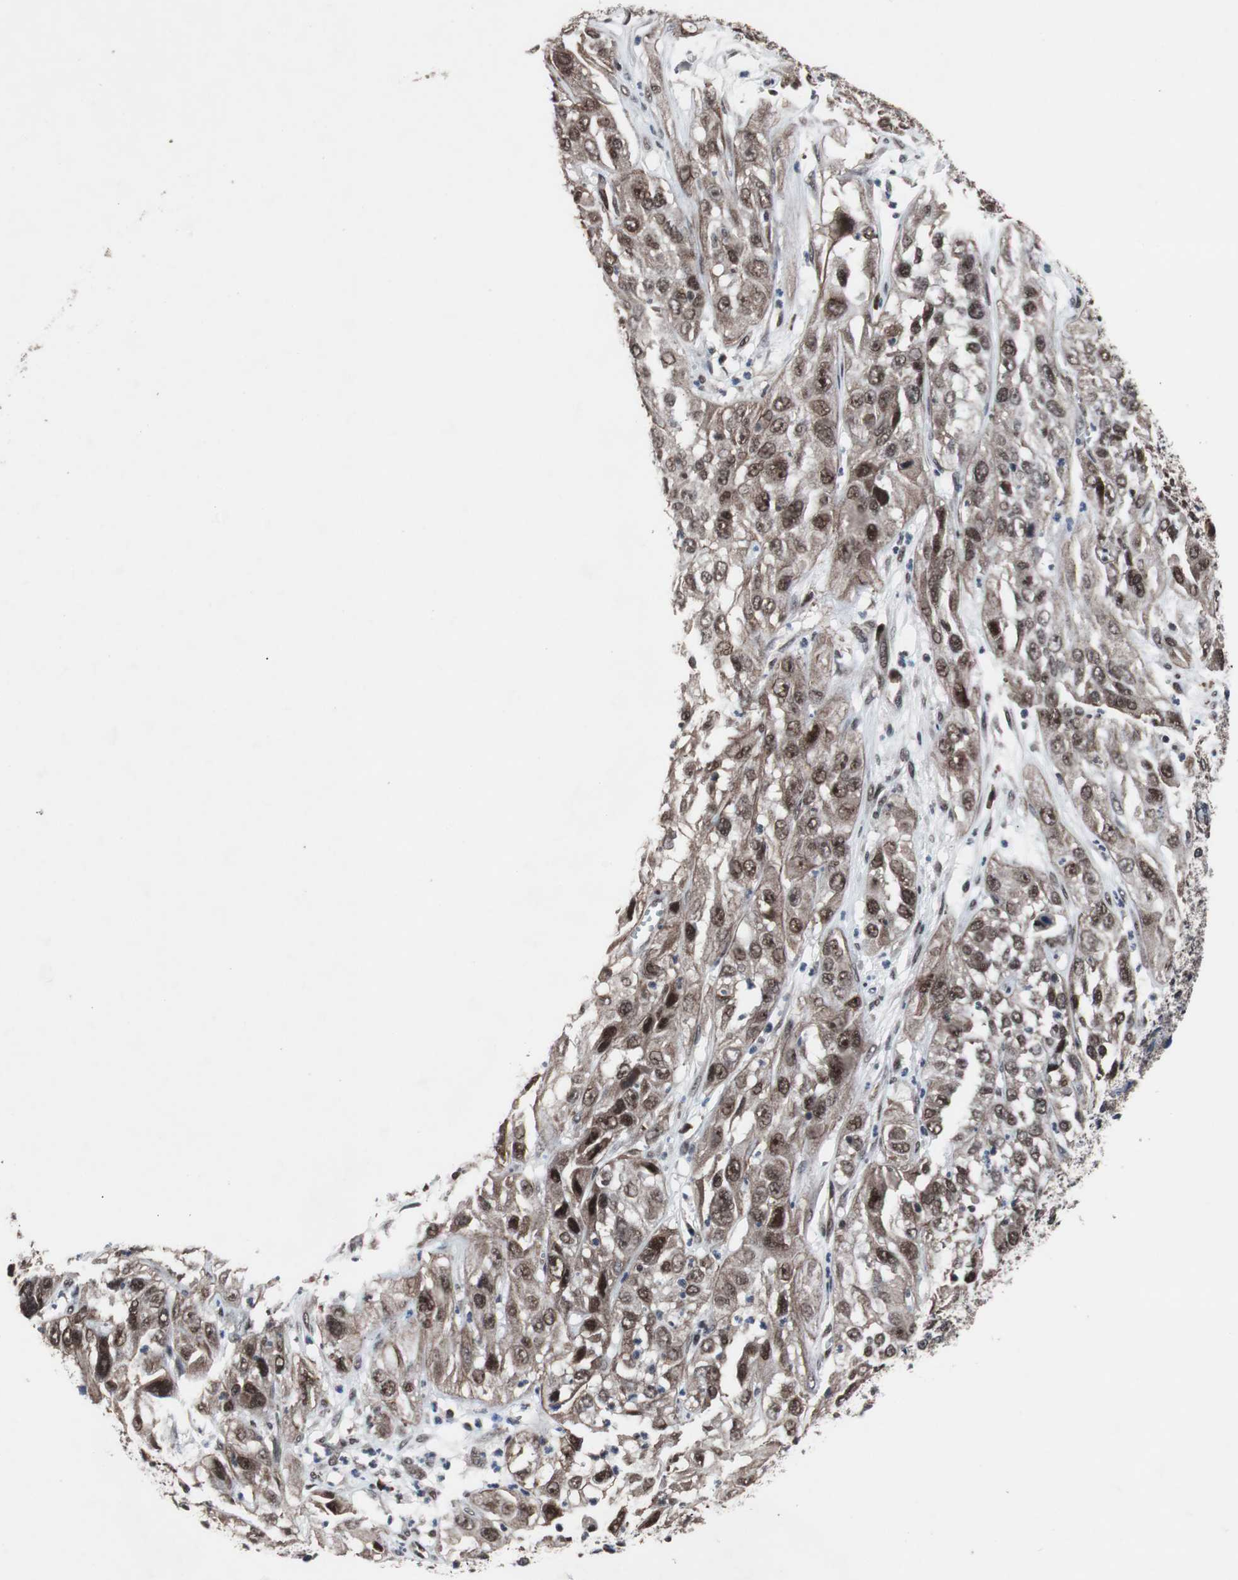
{"staining": {"intensity": "strong", "quantity": ">75%", "location": "cytoplasmic/membranous,nuclear"}, "tissue": "cervical cancer", "cell_type": "Tumor cells", "image_type": "cancer", "snomed": [{"axis": "morphology", "description": "Squamous cell carcinoma, NOS"}, {"axis": "topography", "description": "Cervix"}], "caption": "This is a micrograph of immunohistochemistry (IHC) staining of cervical cancer (squamous cell carcinoma), which shows strong expression in the cytoplasmic/membranous and nuclear of tumor cells.", "gene": "GTF2F2", "patient": {"sex": "female", "age": 32}}